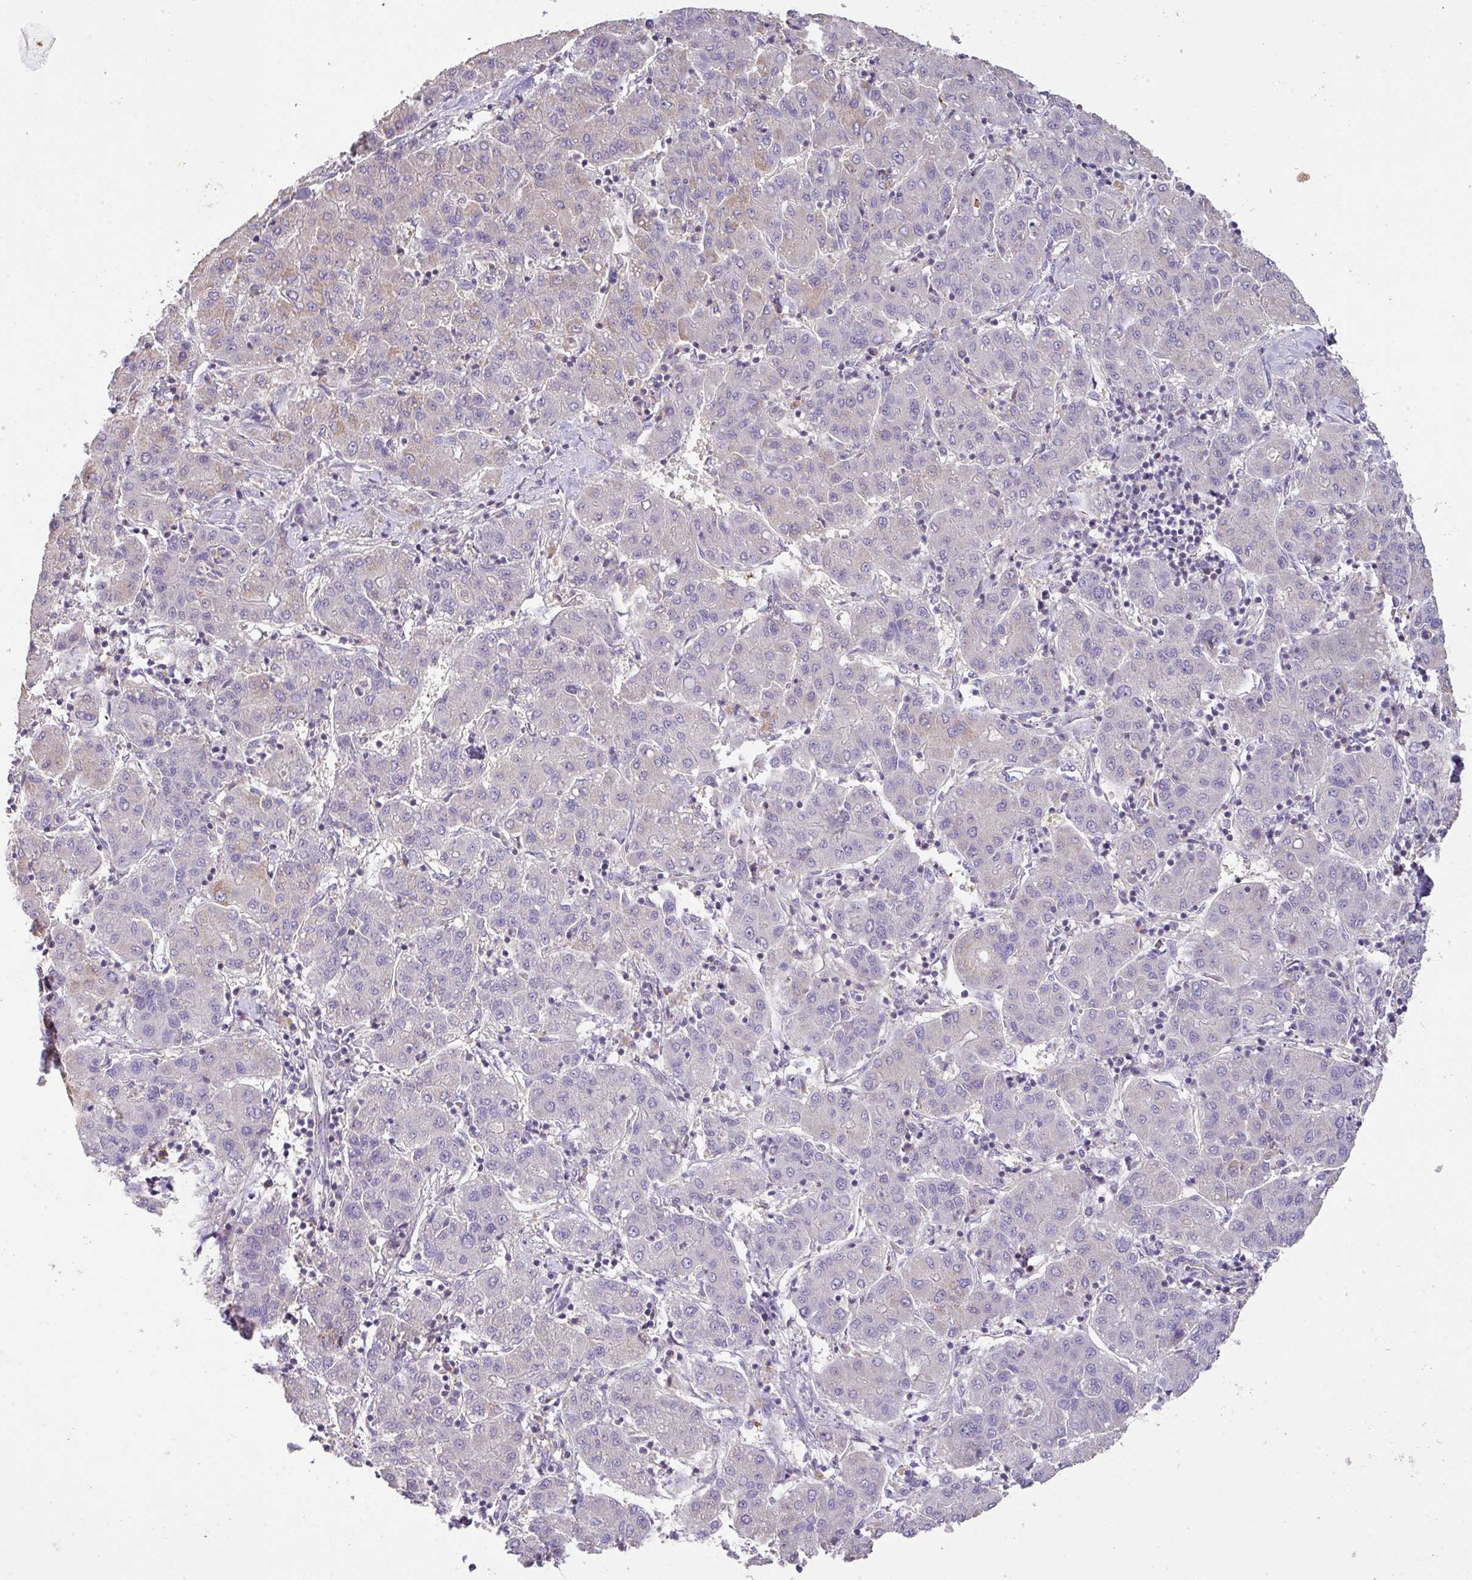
{"staining": {"intensity": "weak", "quantity": "<25%", "location": "cytoplasmic/membranous"}, "tissue": "liver cancer", "cell_type": "Tumor cells", "image_type": "cancer", "snomed": [{"axis": "morphology", "description": "Carcinoma, Hepatocellular, NOS"}, {"axis": "topography", "description": "Liver"}], "caption": "This is a photomicrograph of immunohistochemistry staining of liver cancer, which shows no positivity in tumor cells.", "gene": "HOXC13", "patient": {"sex": "male", "age": 65}}